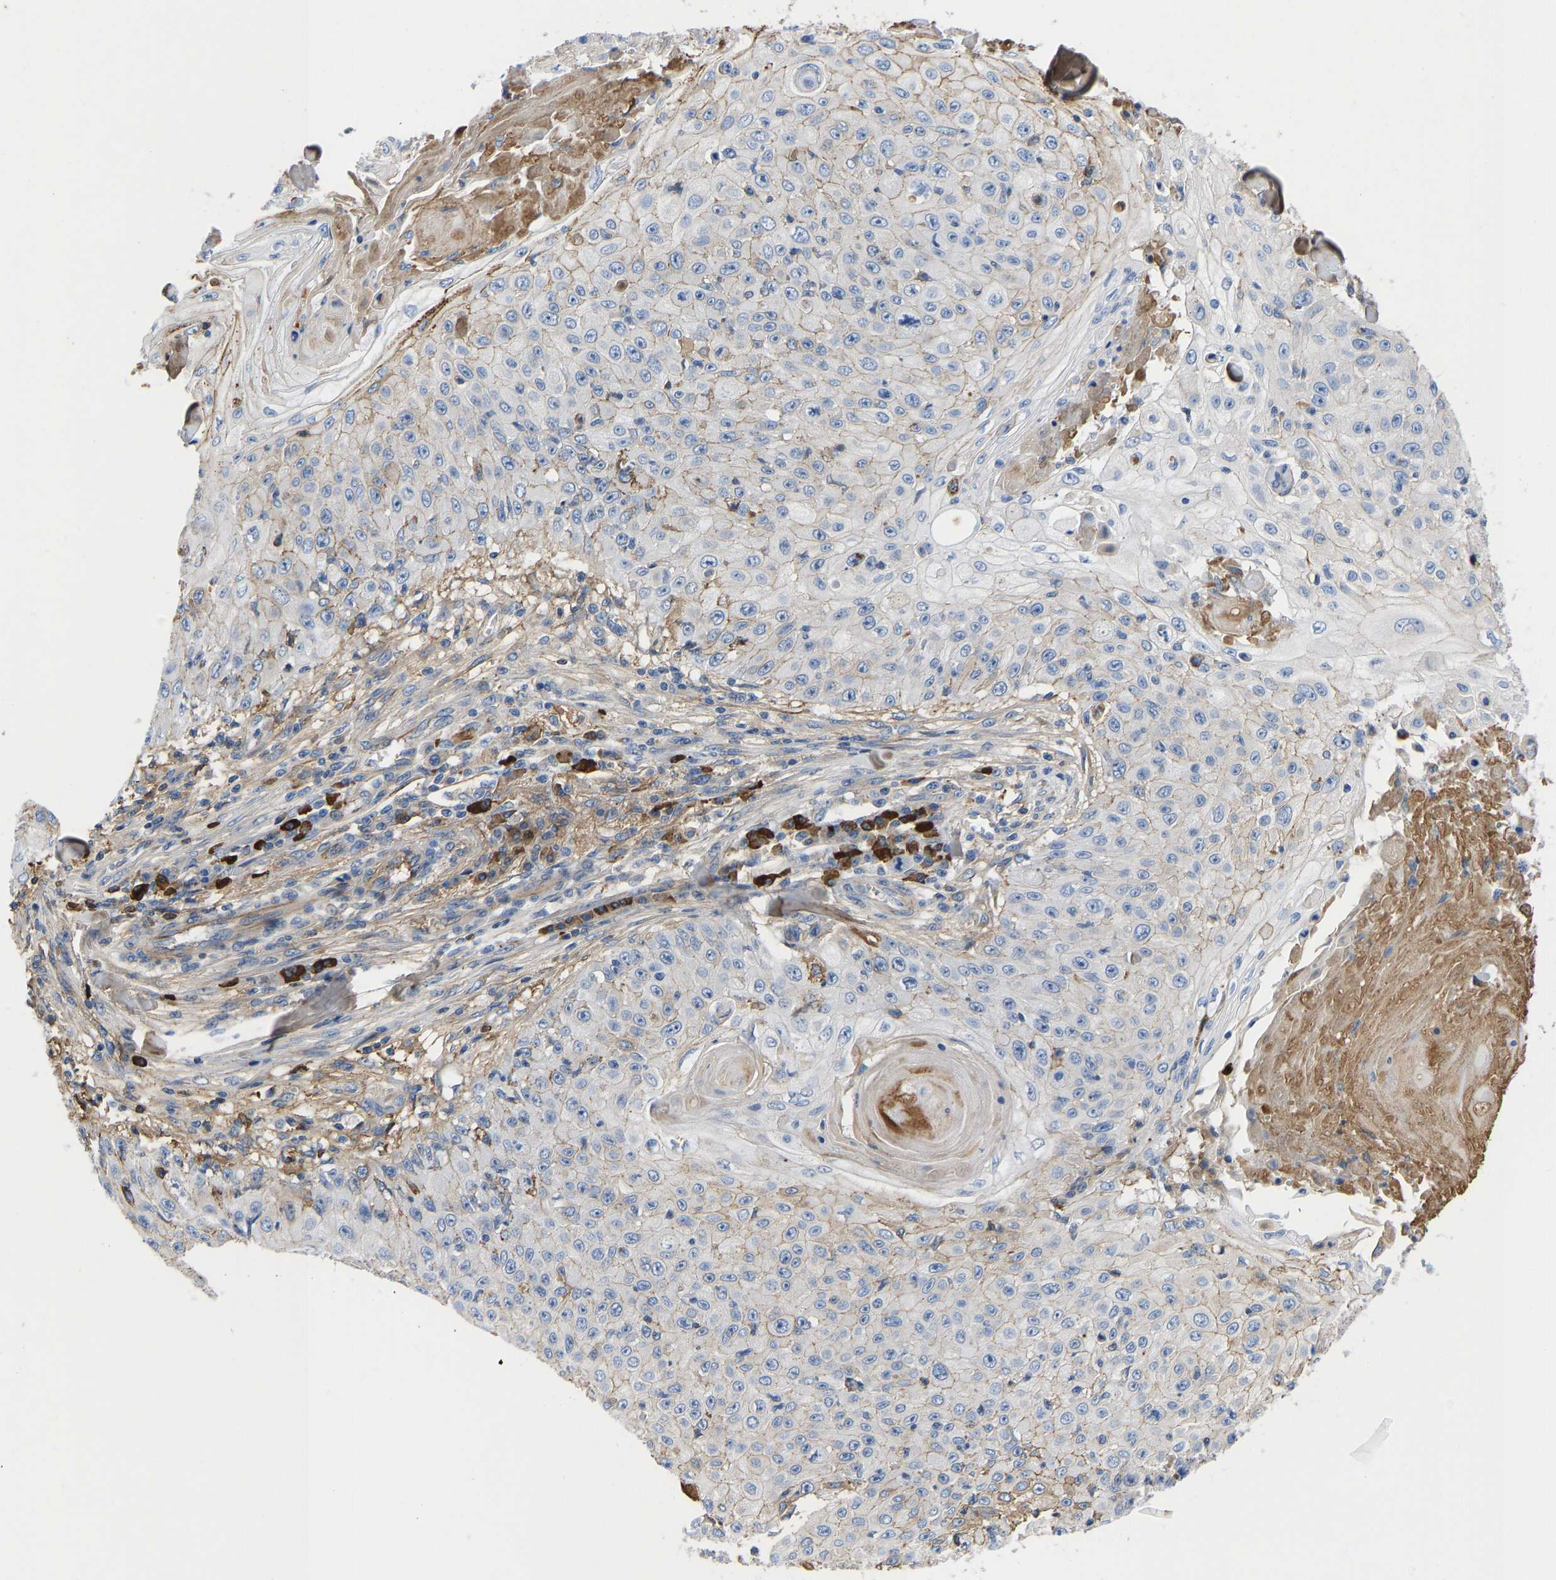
{"staining": {"intensity": "negative", "quantity": "none", "location": "none"}, "tissue": "skin cancer", "cell_type": "Tumor cells", "image_type": "cancer", "snomed": [{"axis": "morphology", "description": "Squamous cell carcinoma, NOS"}, {"axis": "topography", "description": "Skin"}], "caption": "Tumor cells show no significant protein positivity in skin squamous cell carcinoma. Nuclei are stained in blue.", "gene": "HSPG2", "patient": {"sex": "male", "age": 86}}